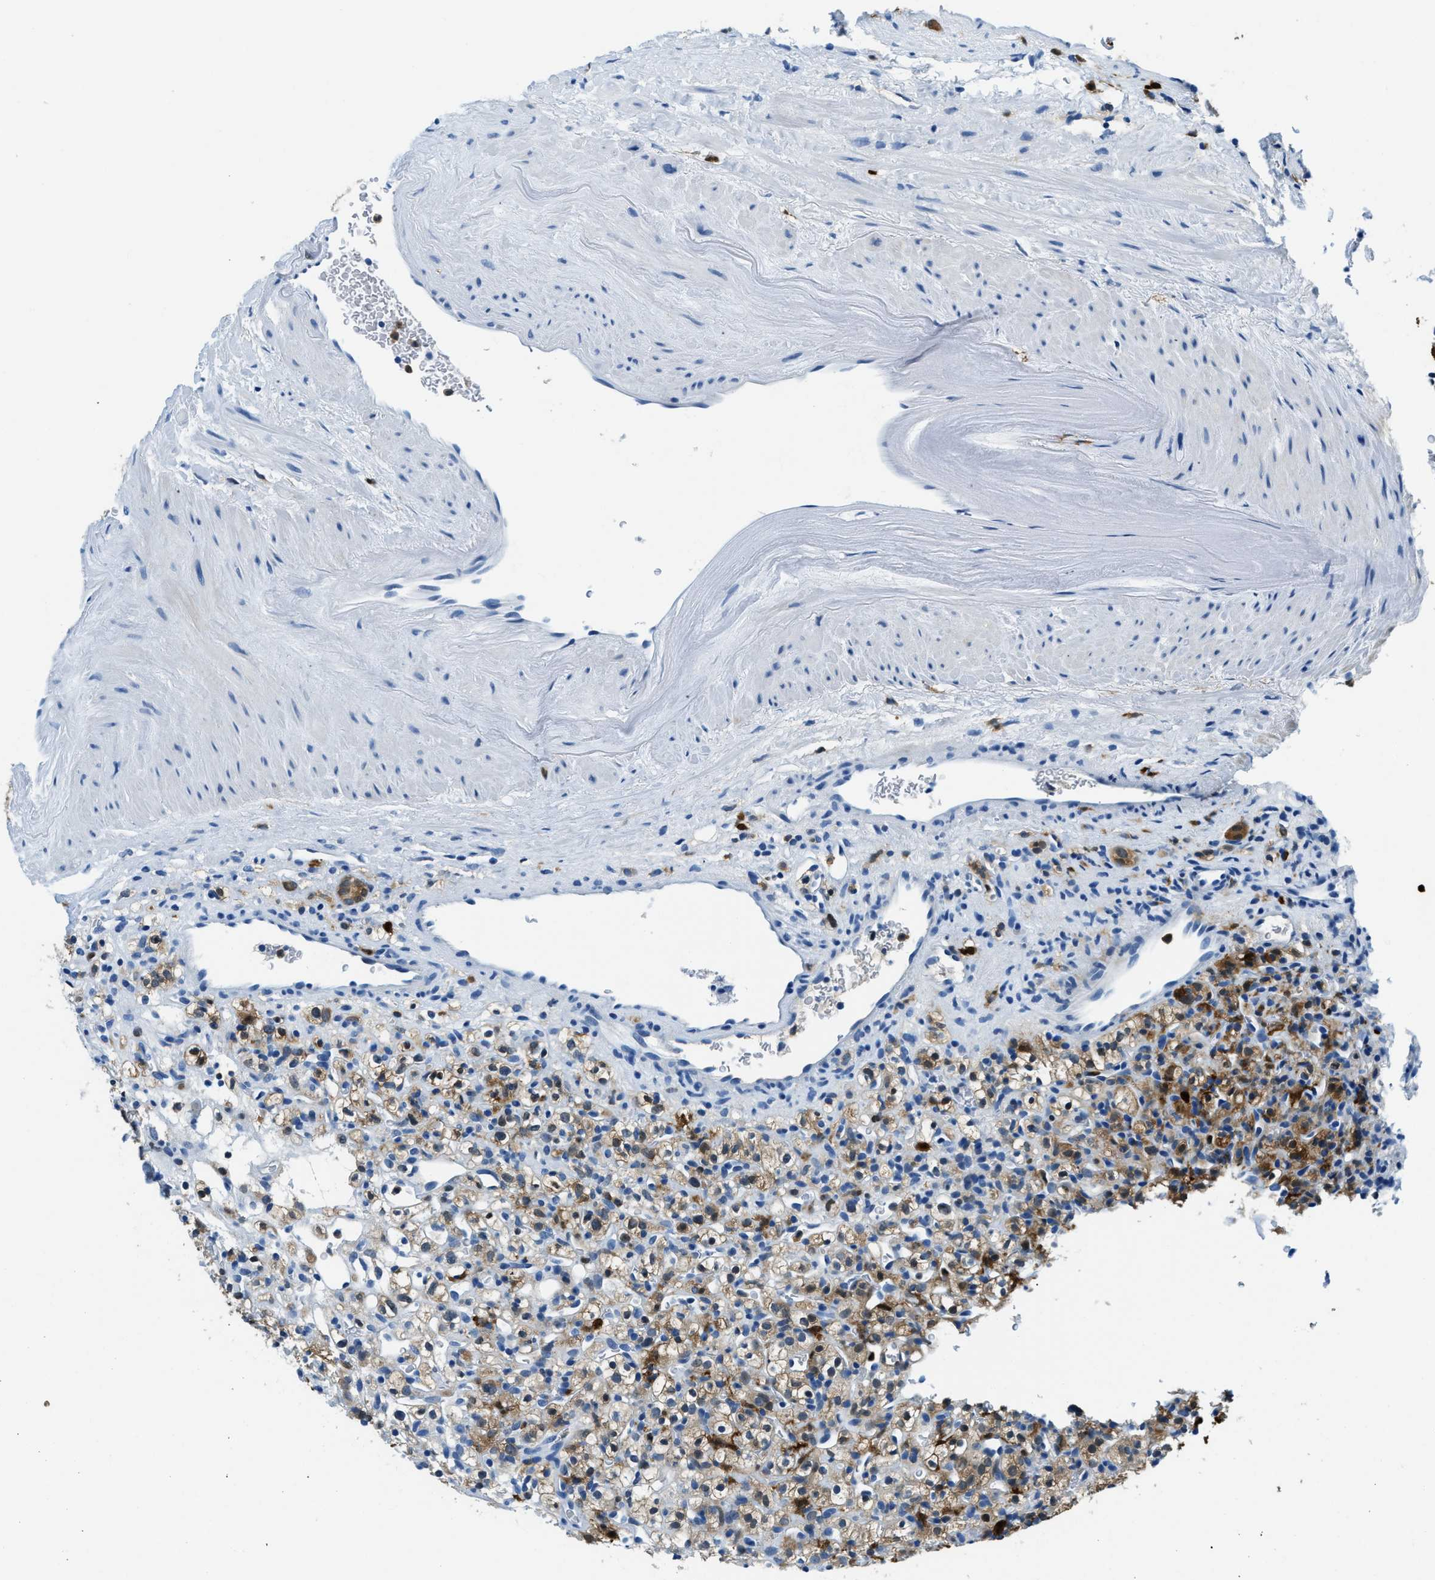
{"staining": {"intensity": "weak", "quantity": ">75%", "location": "cytoplasmic/membranous"}, "tissue": "renal cancer", "cell_type": "Tumor cells", "image_type": "cancer", "snomed": [{"axis": "morphology", "description": "Normal tissue, NOS"}, {"axis": "morphology", "description": "Adenocarcinoma, NOS"}, {"axis": "topography", "description": "Kidney"}], "caption": "Immunohistochemical staining of human renal cancer exhibits weak cytoplasmic/membranous protein positivity in about >75% of tumor cells.", "gene": "CAPG", "patient": {"sex": "female", "age": 72}}